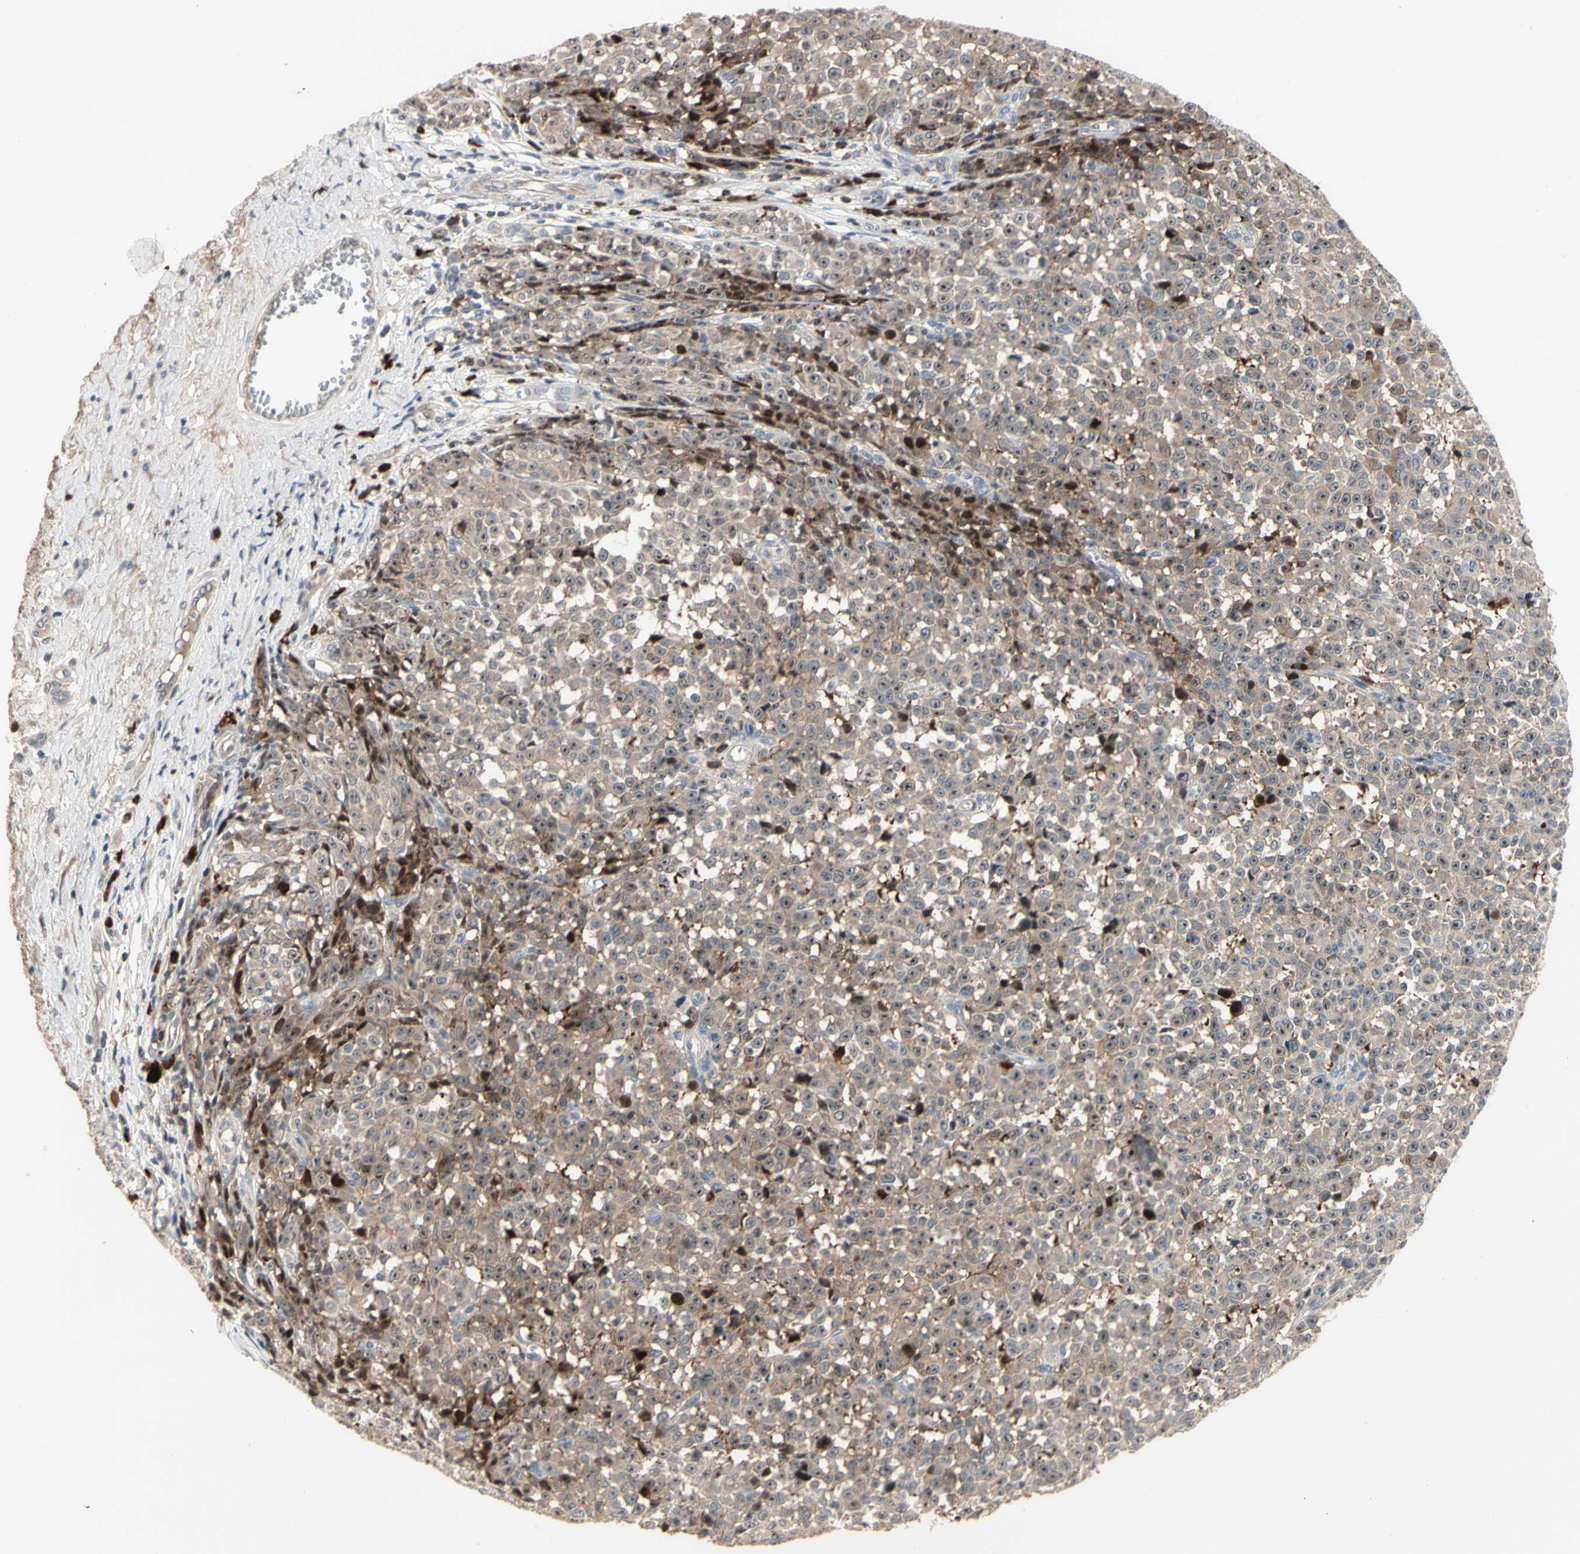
{"staining": {"intensity": "moderate", "quantity": ">75%", "location": "cytoplasmic/membranous,nuclear"}, "tissue": "melanoma", "cell_type": "Tumor cells", "image_type": "cancer", "snomed": [{"axis": "morphology", "description": "Malignant melanoma, NOS"}, {"axis": "topography", "description": "Skin"}], "caption": "Immunohistochemistry (IHC) histopathology image of malignant melanoma stained for a protein (brown), which displays medium levels of moderate cytoplasmic/membranous and nuclear positivity in about >75% of tumor cells.", "gene": "HMGCR", "patient": {"sex": "female", "age": 82}}